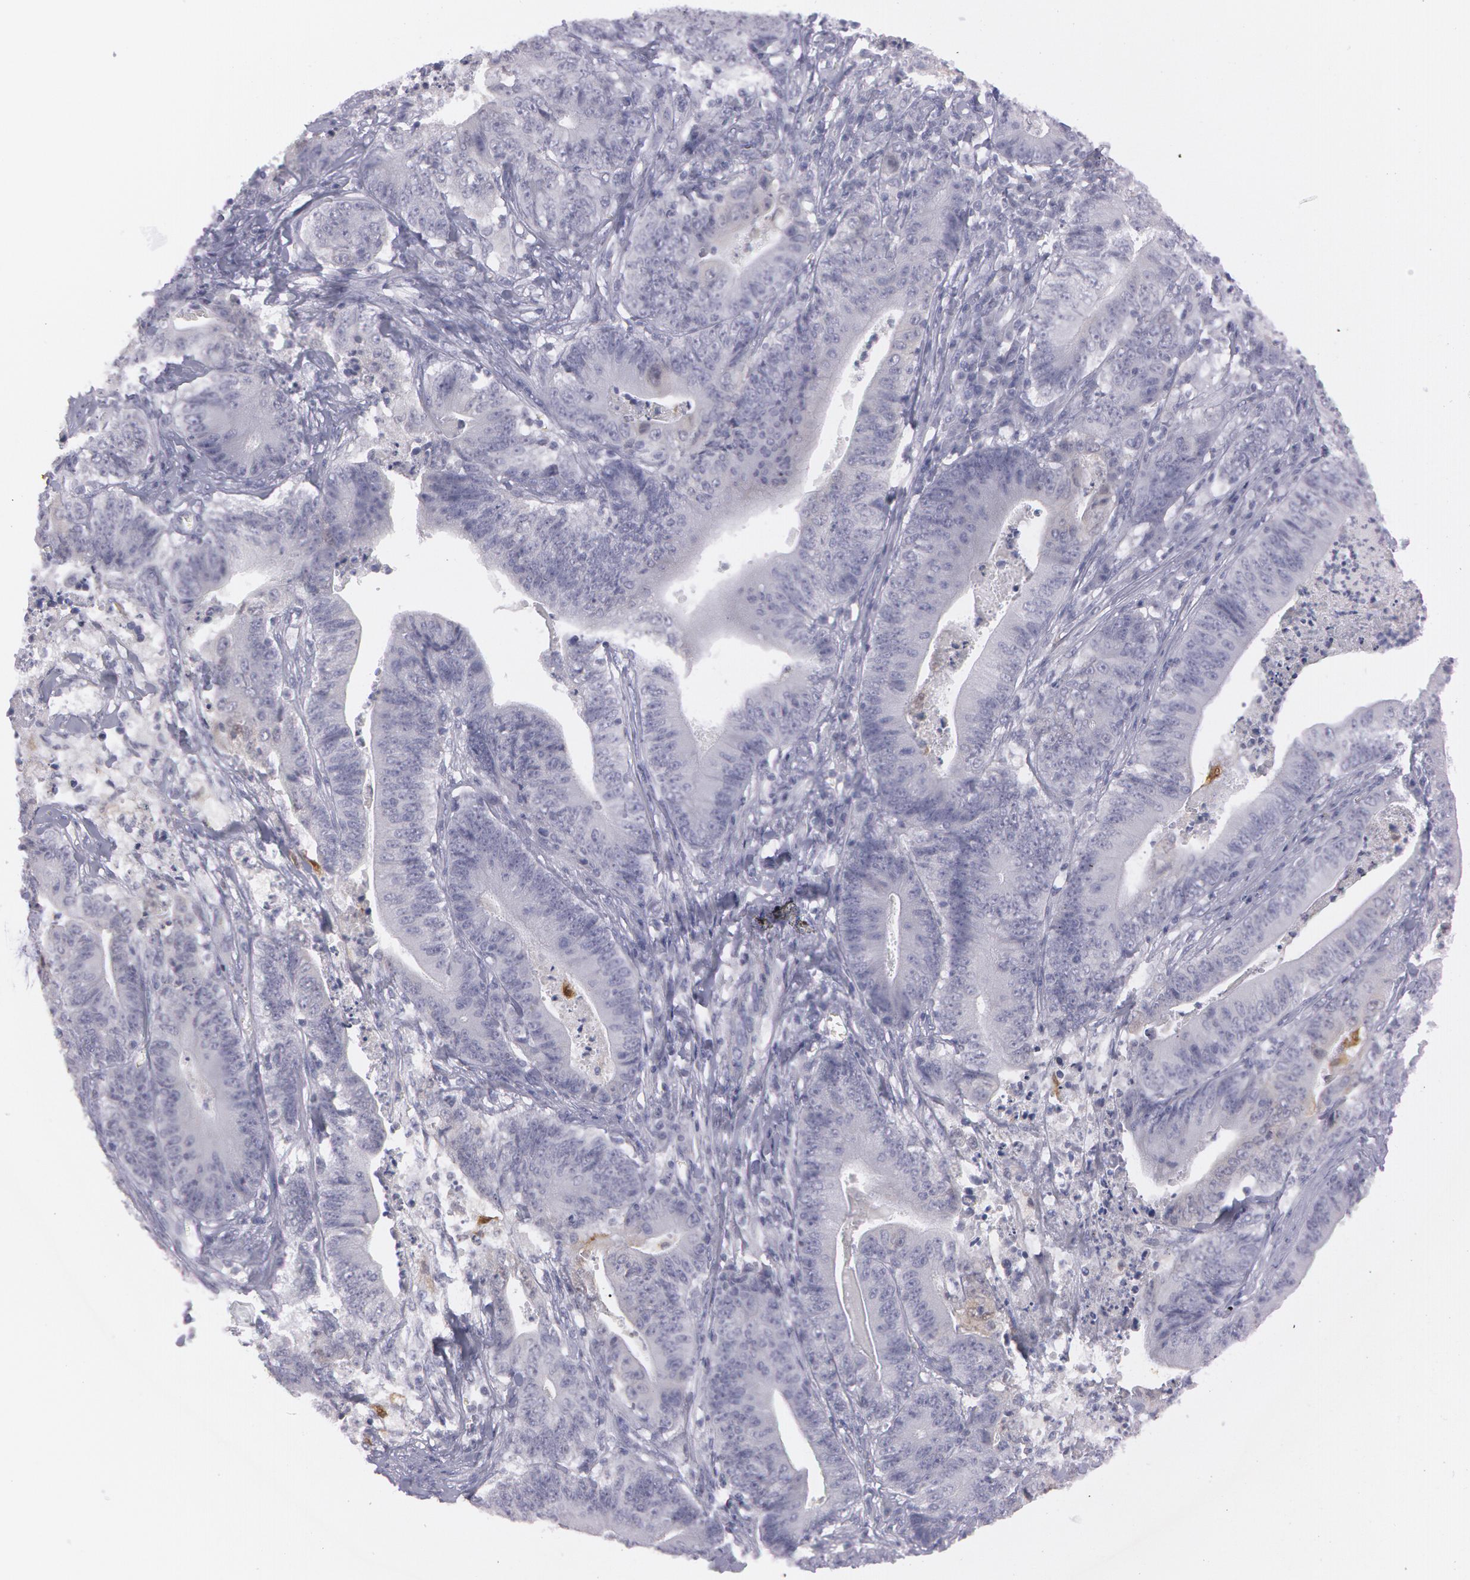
{"staining": {"intensity": "negative", "quantity": "none", "location": "none"}, "tissue": "stomach cancer", "cell_type": "Tumor cells", "image_type": "cancer", "snomed": [{"axis": "morphology", "description": "Adenocarcinoma, NOS"}, {"axis": "topography", "description": "Stomach, lower"}], "caption": "This image is of stomach cancer stained with immunohistochemistry (IHC) to label a protein in brown with the nuclei are counter-stained blue. There is no positivity in tumor cells.", "gene": "IL1RN", "patient": {"sex": "female", "age": 86}}